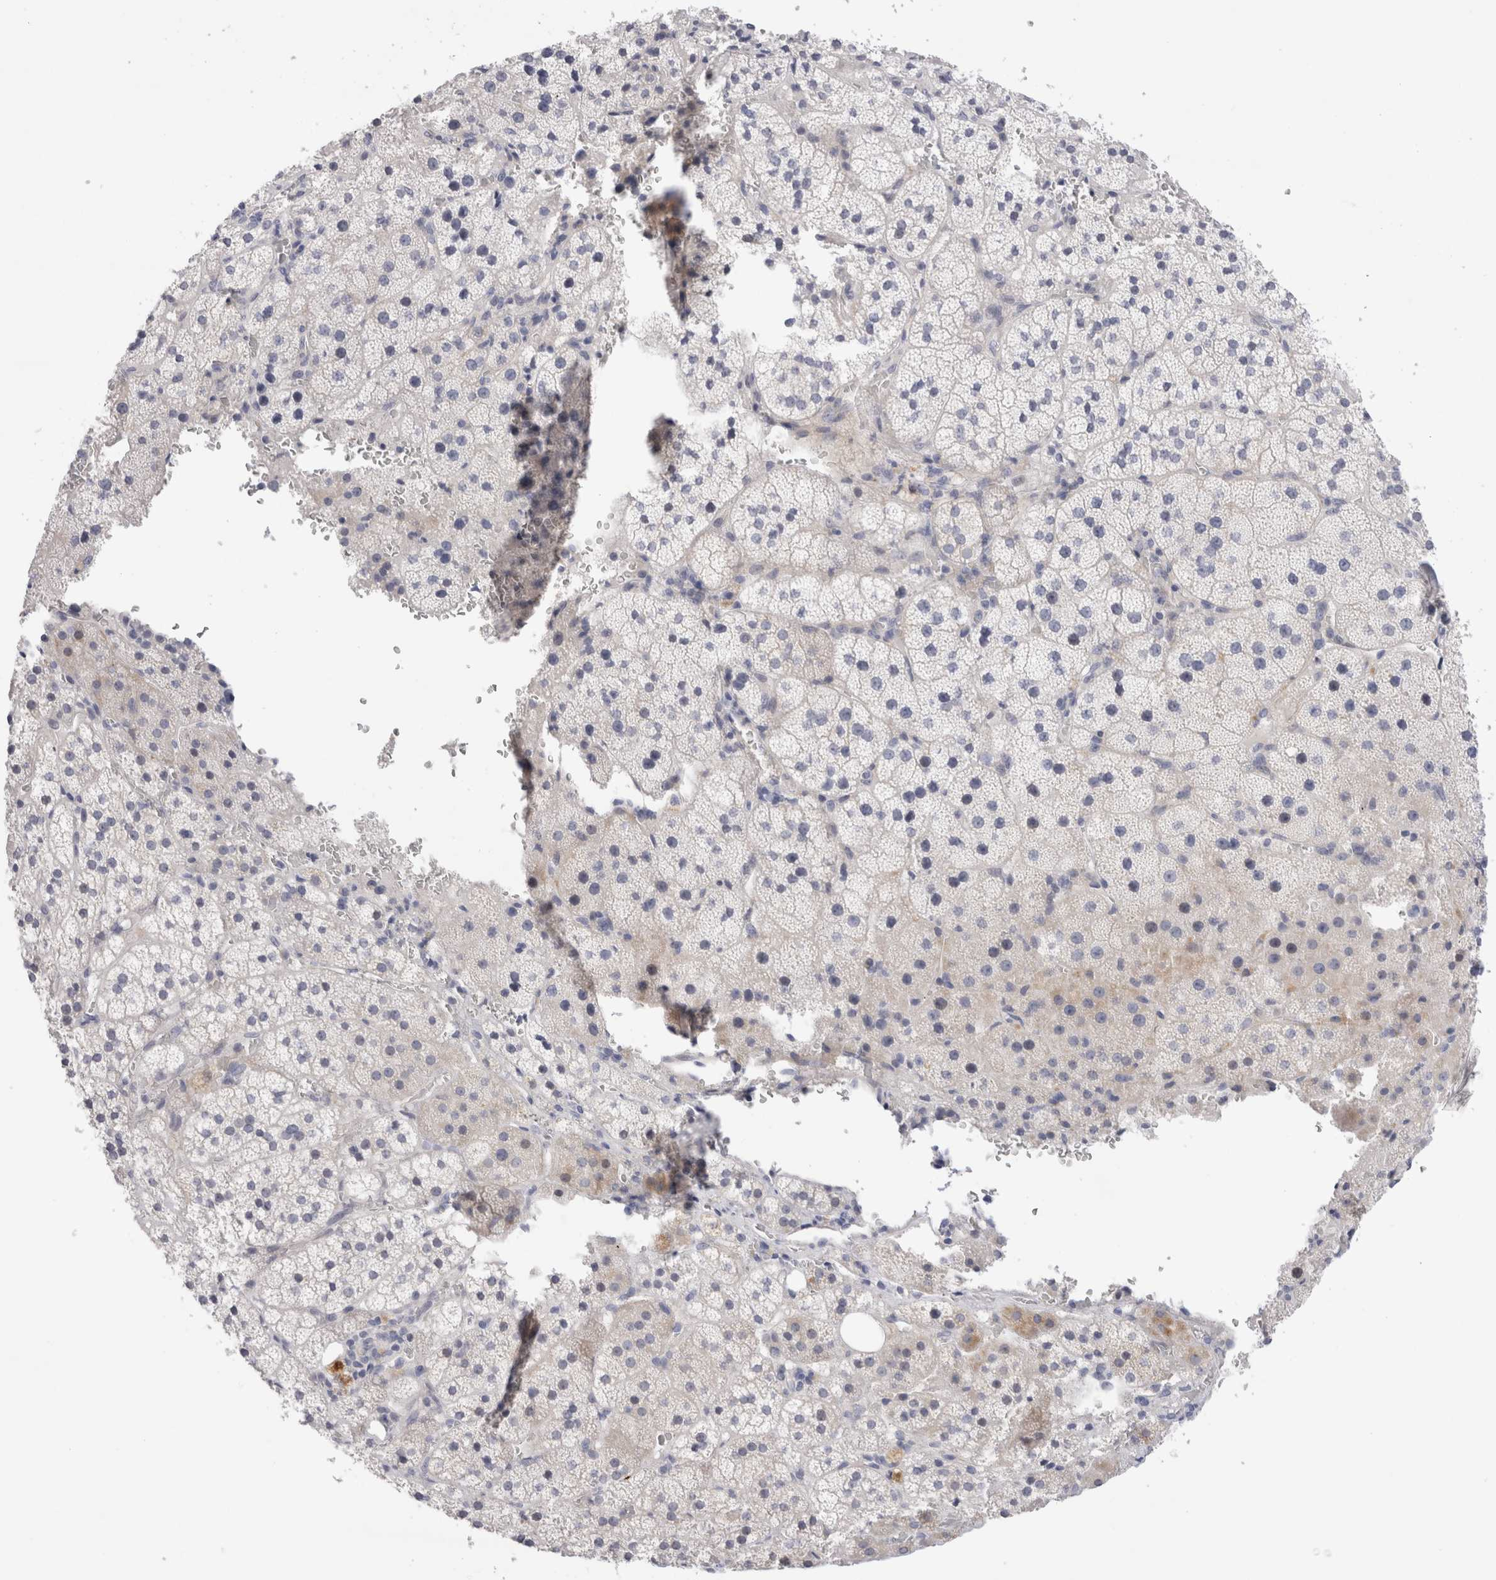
{"staining": {"intensity": "negative", "quantity": "none", "location": "none"}, "tissue": "adrenal gland", "cell_type": "Glandular cells", "image_type": "normal", "snomed": [{"axis": "morphology", "description": "Normal tissue, NOS"}, {"axis": "topography", "description": "Adrenal gland"}], "caption": "High power microscopy image of an IHC histopathology image of benign adrenal gland, revealing no significant positivity in glandular cells.", "gene": "SPINK2", "patient": {"sex": "female", "age": 44}}